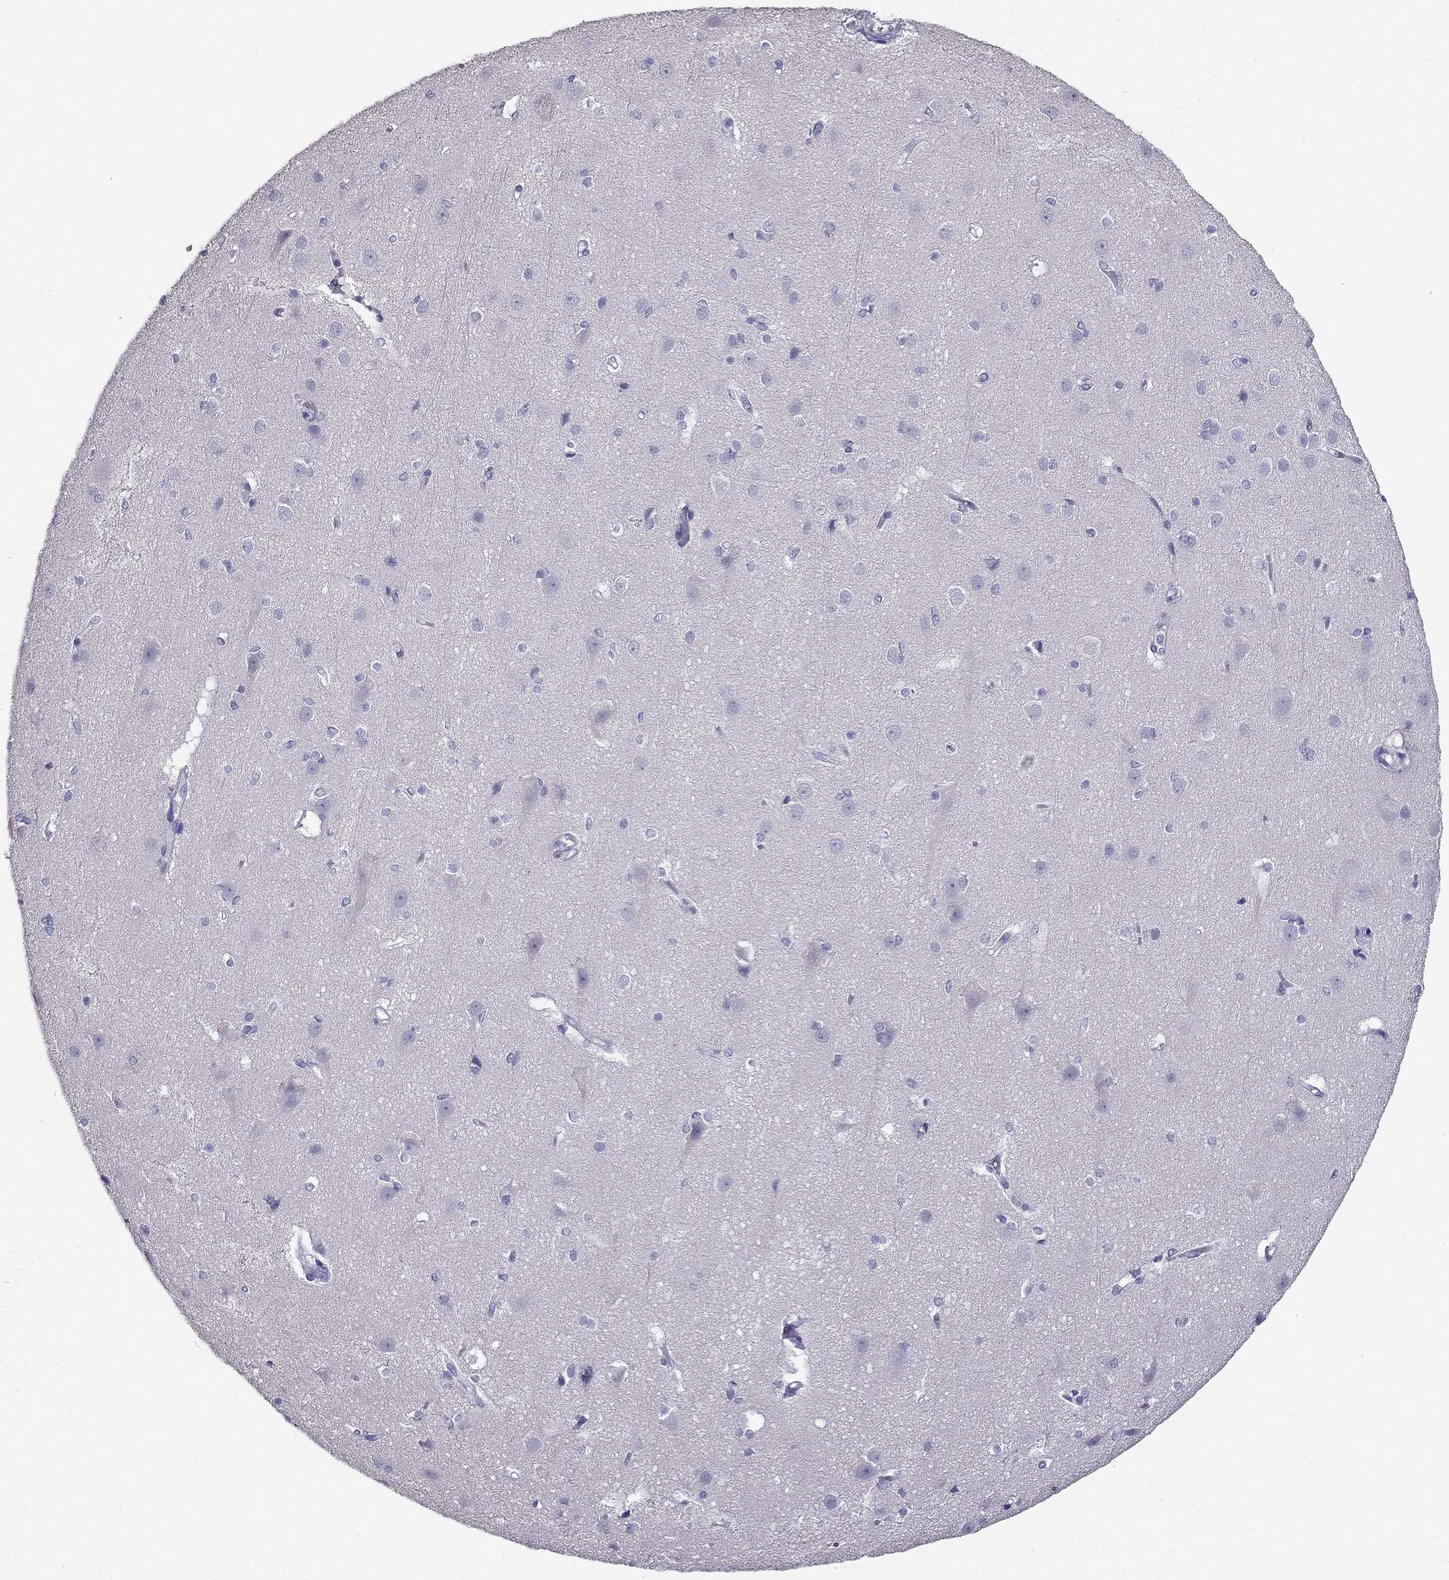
{"staining": {"intensity": "negative", "quantity": "none", "location": "none"}, "tissue": "cerebral cortex", "cell_type": "Endothelial cells", "image_type": "normal", "snomed": [{"axis": "morphology", "description": "Normal tissue, NOS"}, {"axis": "topography", "description": "Cerebral cortex"}], "caption": "DAB (3,3'-diaminobenzidine) immunohistochemical staining of benign cerebral cortex demonstrates no significant staining in endothelial cells.", "gene": "PTH", "patient": {"sex": "male", "age": 37}}